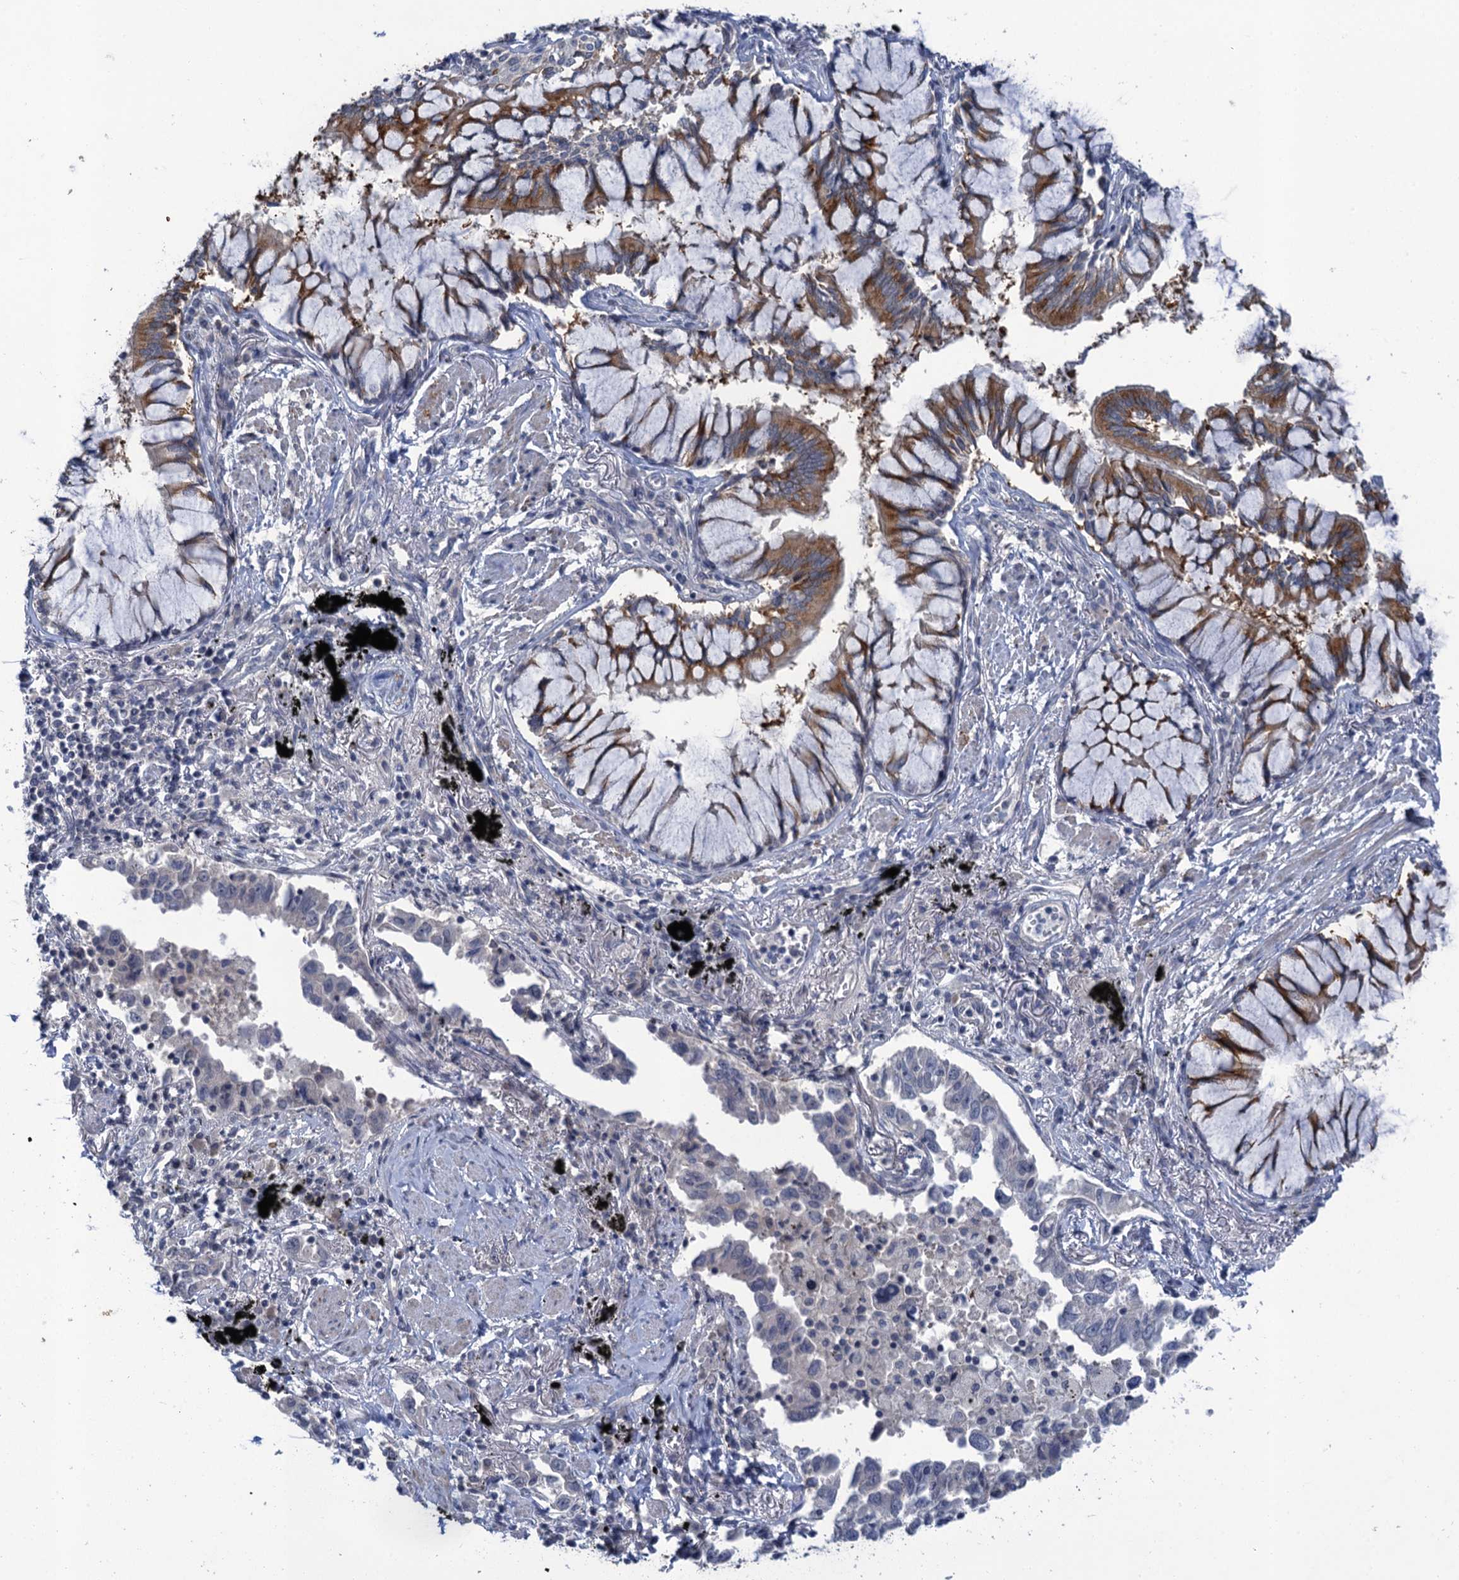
{"staining": {"intensity": "negative", "quantity": "none", "location": "none"}, "tissue": "lung cancer", "cell_type": "Tumor cells", "image_type": "cancer", "snomed": [{"axis": "morphology", "description": "Adenocarcinoma, NOS"}, {"axis": "topography", "description": "Lung"}], "caption": "Human lung cancer stained for a protein using immunohistochemistry exhibits no expression in tumor cells.", "gene": "MRFAP1", "patient": {"sex": "male", "age": 67}}